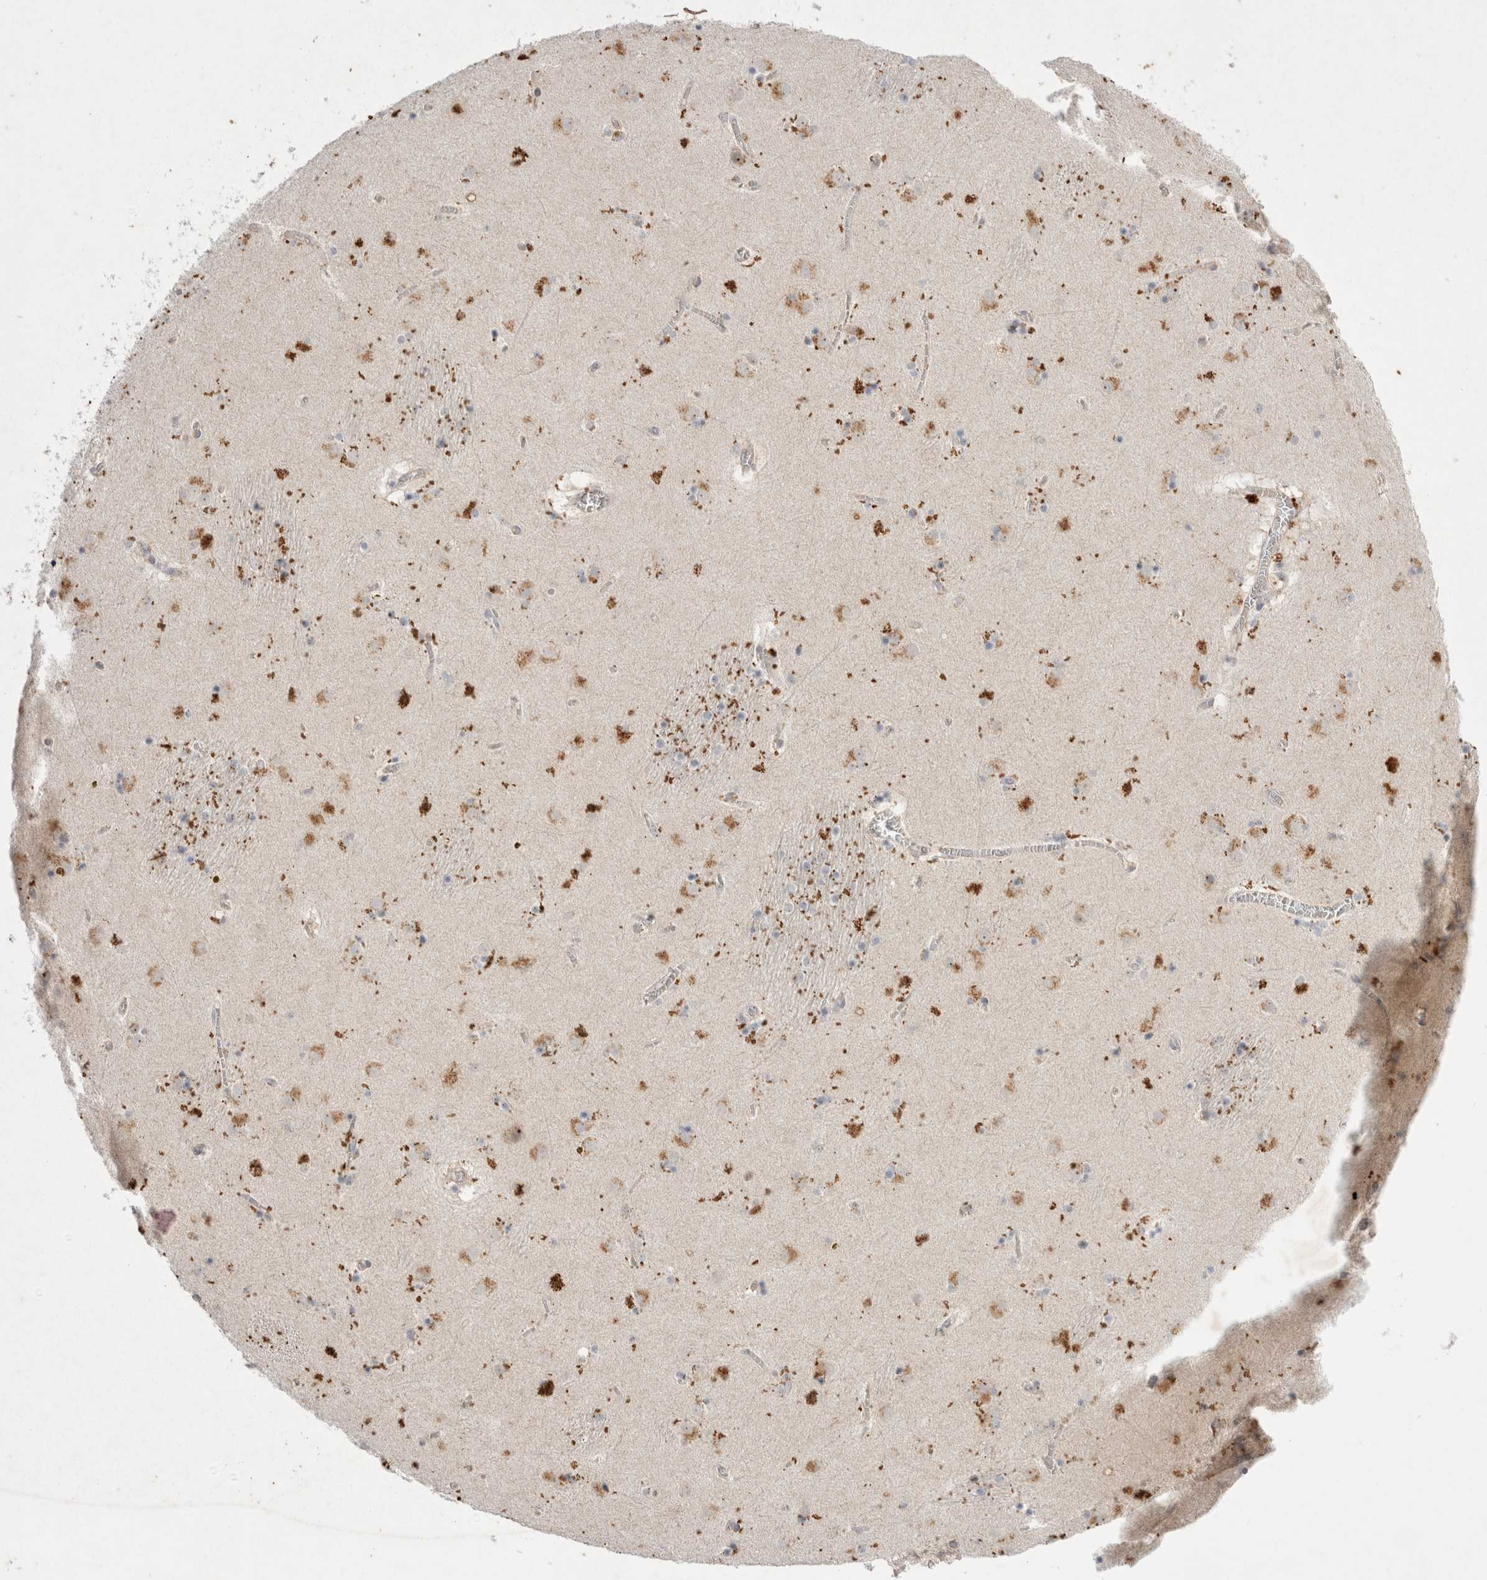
{"staining": {"intensity": "moderate", "quantity": "25%-75%", "location": "cytoplasmic/membranous"}, "tissue": "caudate", "cell_type": "Glial cells", "image_type": "normal", "snomed": [{"axis": "morphology", "description": "Normal tissue, NOS"}, {"axis": "topography", "description": "Lateral ventricle wall"}], "caption": "Caudate stained with immunohistochemistry reveals moderate cytoplasmic/membranous positivity in about 25%-75% of glial cells.", "gene": "STK11", "patient": {"sex": "male", "age": 70}}